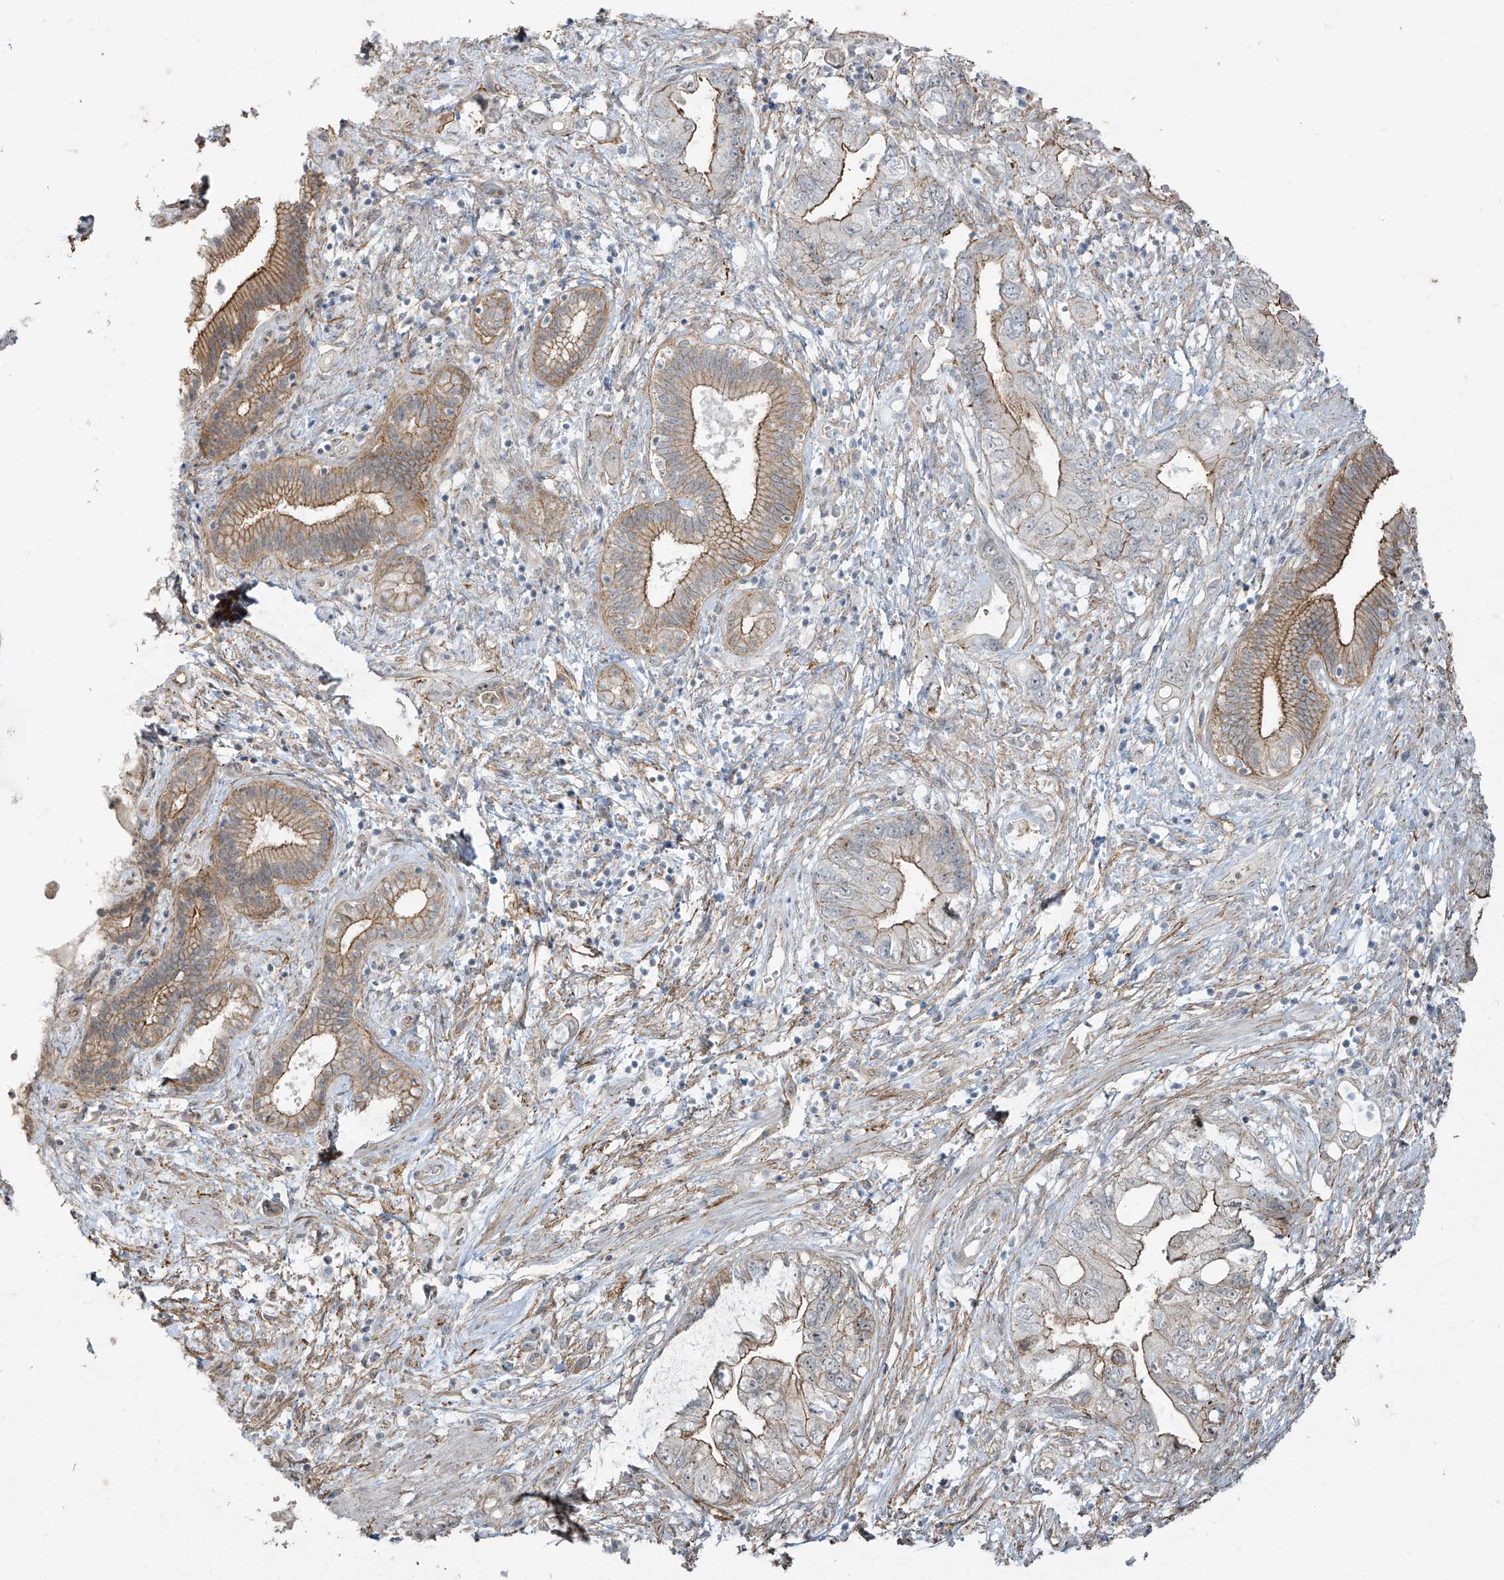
{"staining": {"intensity": "moderate", "quantity": ">75%", "location": "cytoplasmic/membranous"}, "tissue": "pancreatic cancer", "cell_type": "Tumor cells", "image_type": "cancer", "snomed": [{"axis": "morphology", "description": "Adenocarcinoma, NOS"}, {"axis": "topography", "description": "Pancreas"}], "caption": "Pancreatic adenocarcinoma stained with IHC demonstrates moderate cytoplasmic/membranous staining in approximately >75% of tumor cells.", "gene": "TUBE1", "patient": {"sex": "female", "age": 73}}